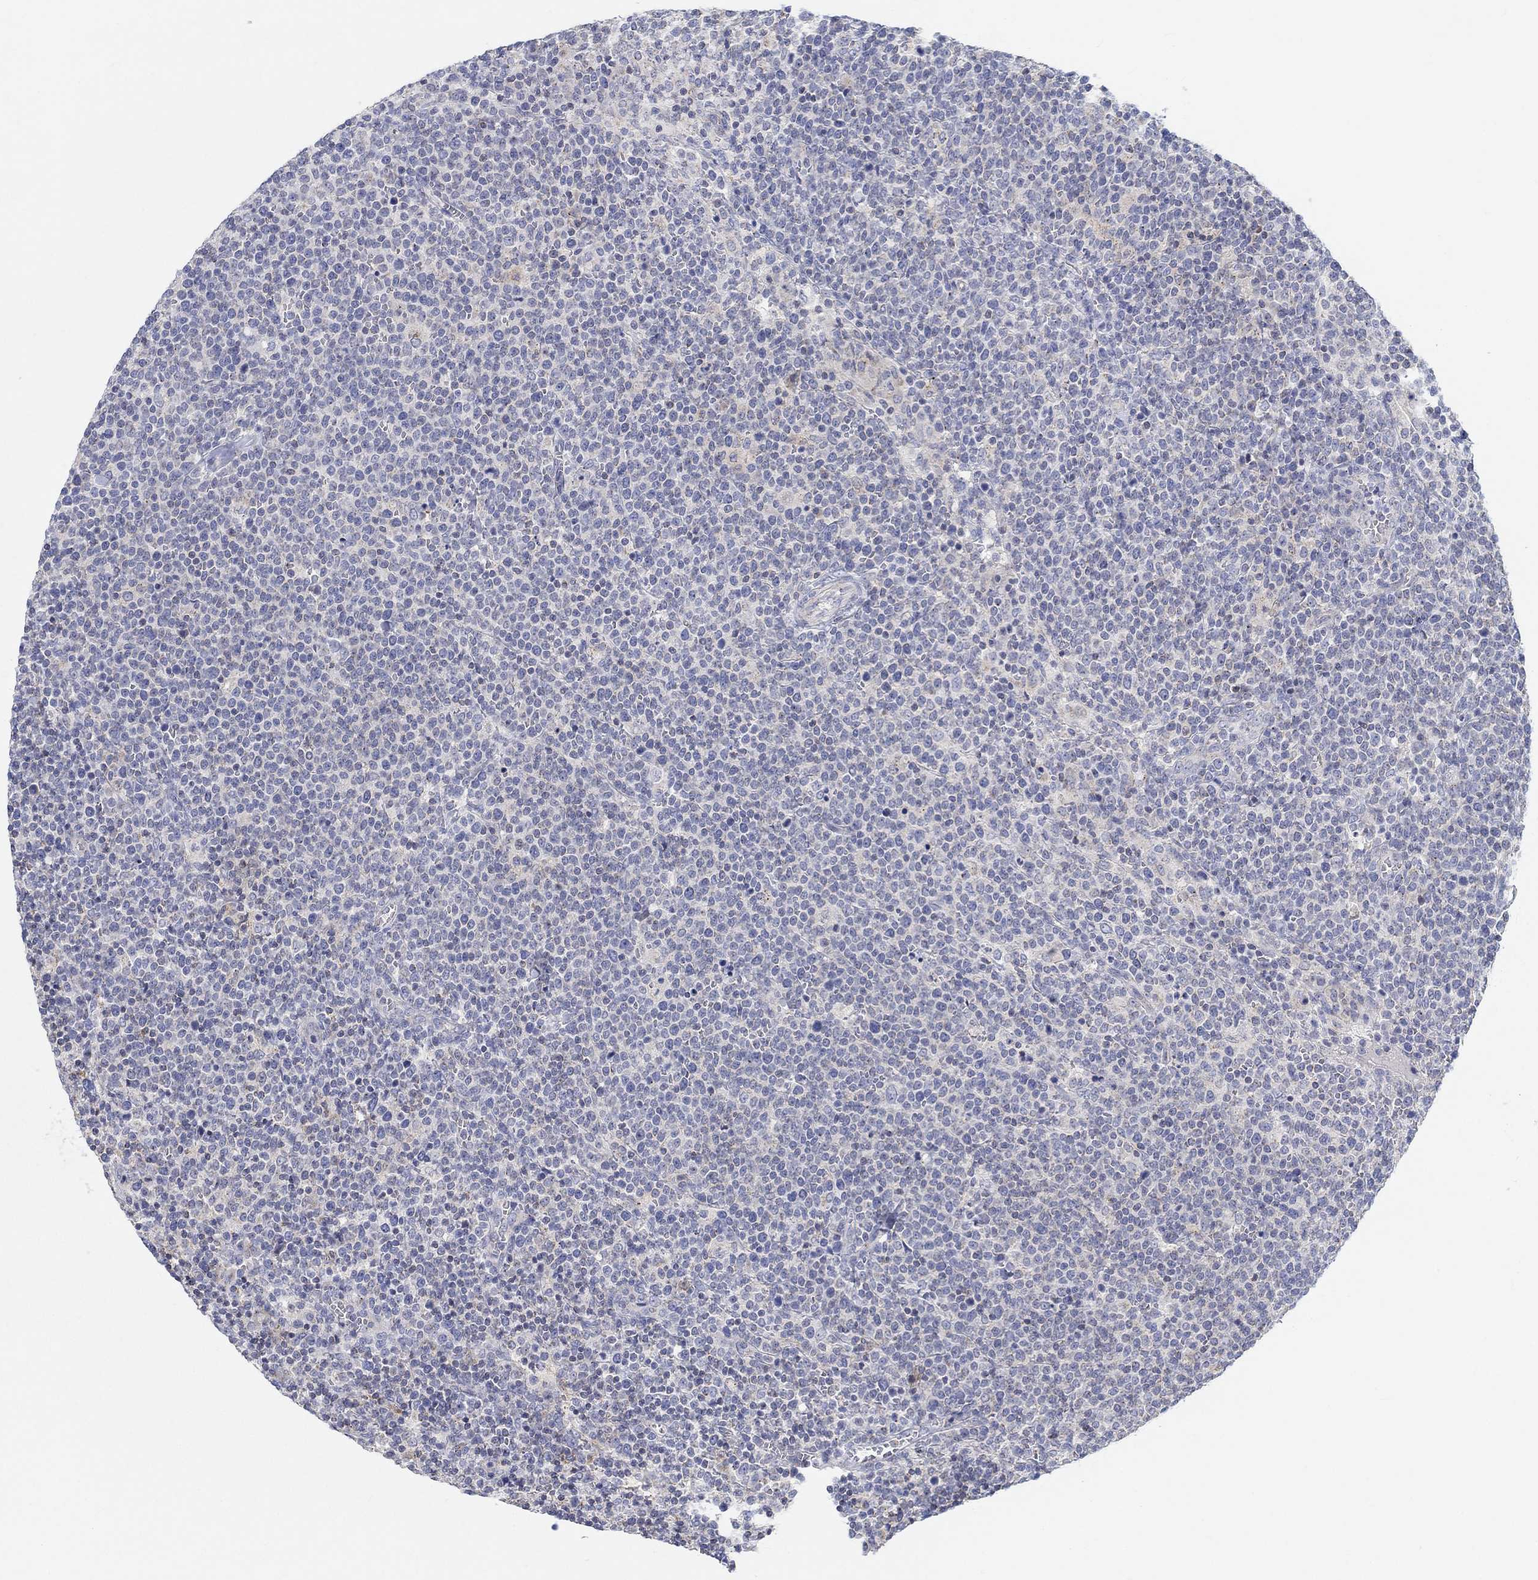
{"staining": {"intensity": "negative", "quantity": "none", "location": "none"}, "tissue": "lymphoma", "cell_type": "Tumor cells", "image_type": "cancer", "snomed": [{"axis": "morphology", "description": "Malignant lymphoma, non-Hodgkin's type, High grade"}, {"axis": "topography", "description": "Lymph node"}], "caption": "Immunohistochemistry image of human lymphoma stained for a protein (brown), which demonstrates no expression in tumor cells.", "gene": "NAV3", "patient": {"sex": "male", "age": 61}}